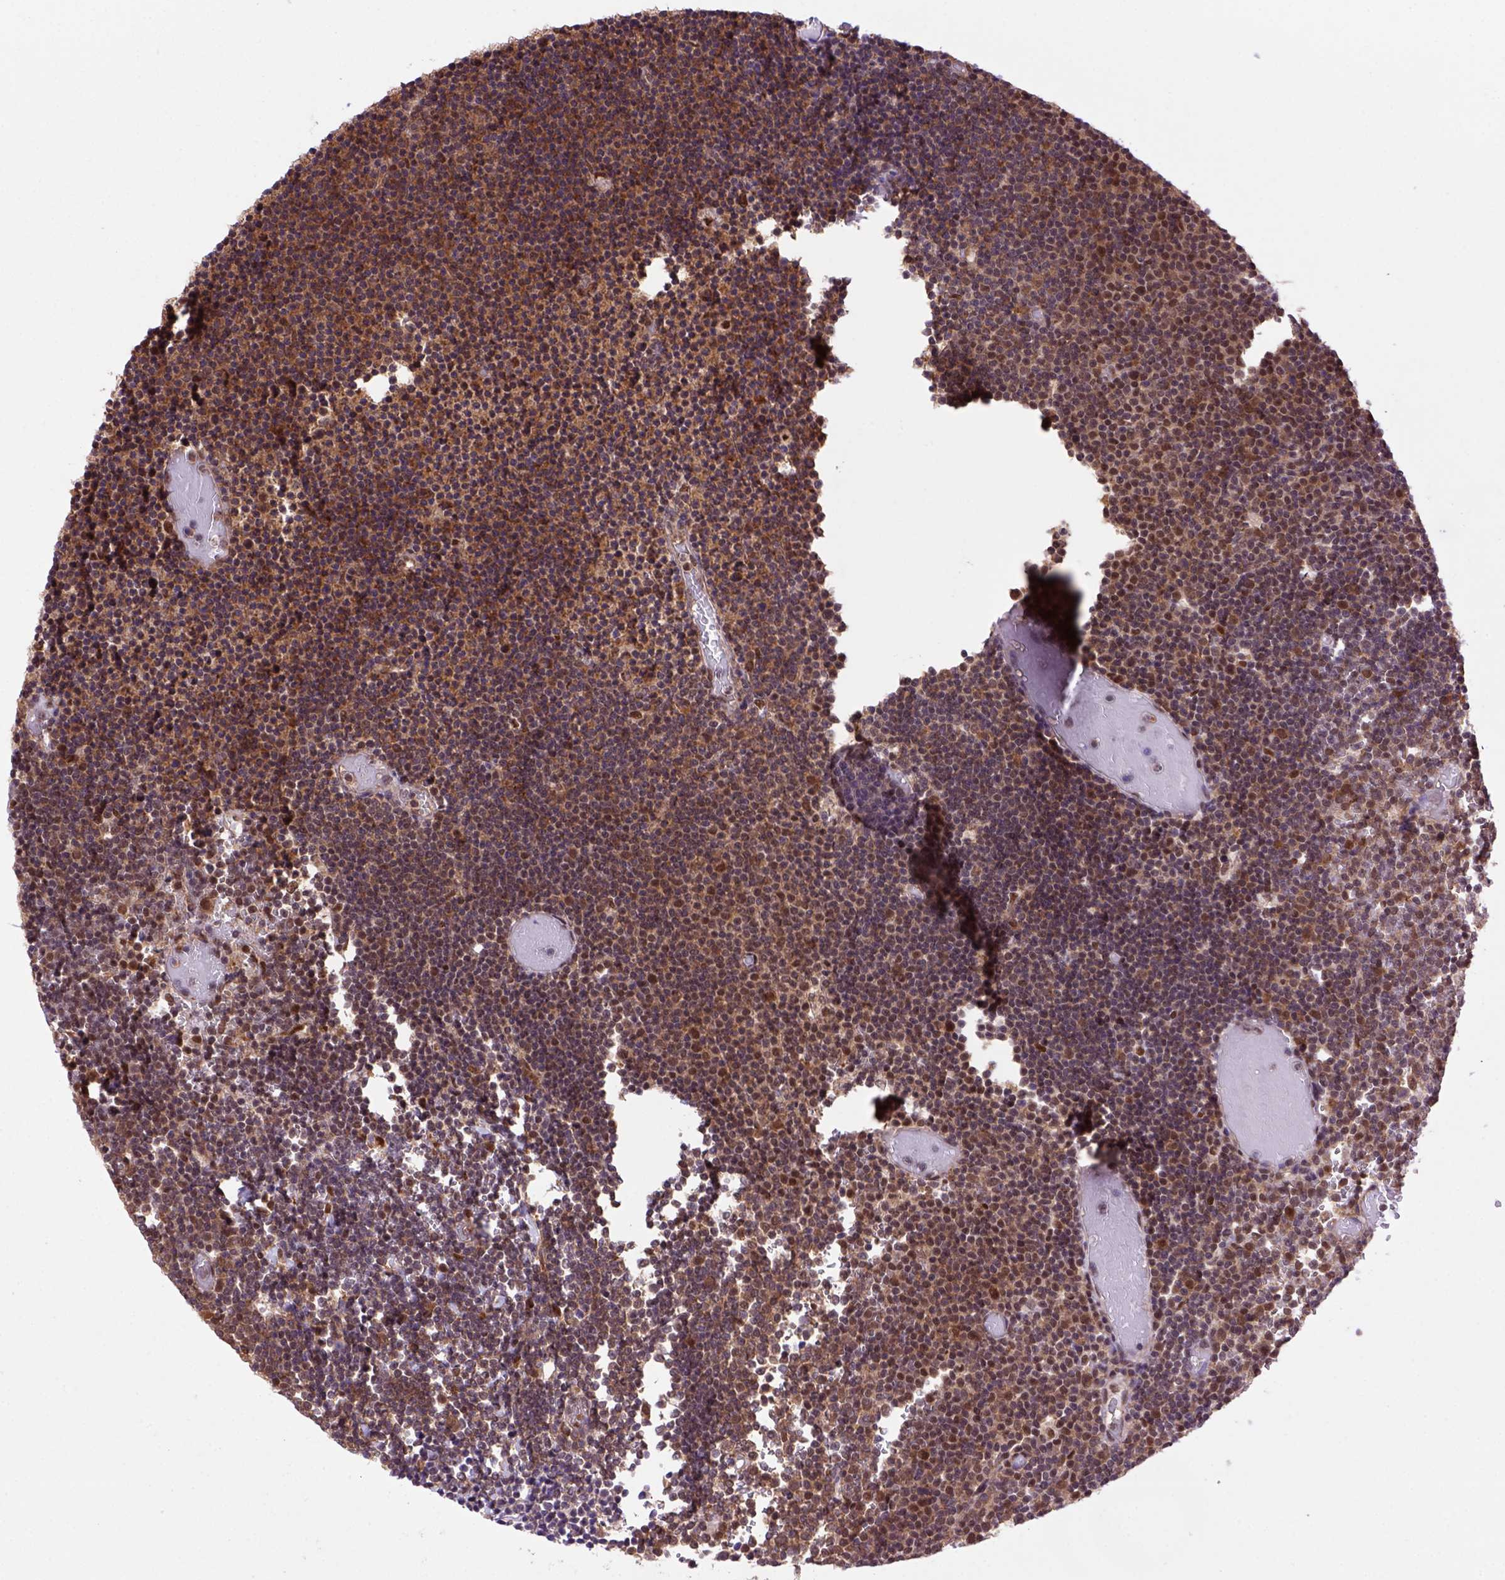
{"staining": {"intensity": "strong", "quantity": ">75%", "location": "cytoplasmic/membranous,nuclear"}, "tissue": "lymphoma", "cell_type": "Tumor cells", "image_type": "cancer", "snomed": [{"axis": "morphology", "description": "Malignant lymphoma, non-Hodgkin's type, Low grade"}, {"axis": "topography", "description": "Brain"}], "caption": "Protein analysis of low-grade malignant lymphoma, non-Hodgkin's type tissue displays strong cytoplasmic/membranous and nuclear positivity in approximately >75% of tumor cells. (Stains: DAB (3,3'-diaminobenzidine) in brown, nuclei in blue, Microscopy: brightfield microscopy at high magnification).", "gene": "PSMC2", "patient": {"sex": "female", "age": 66}}